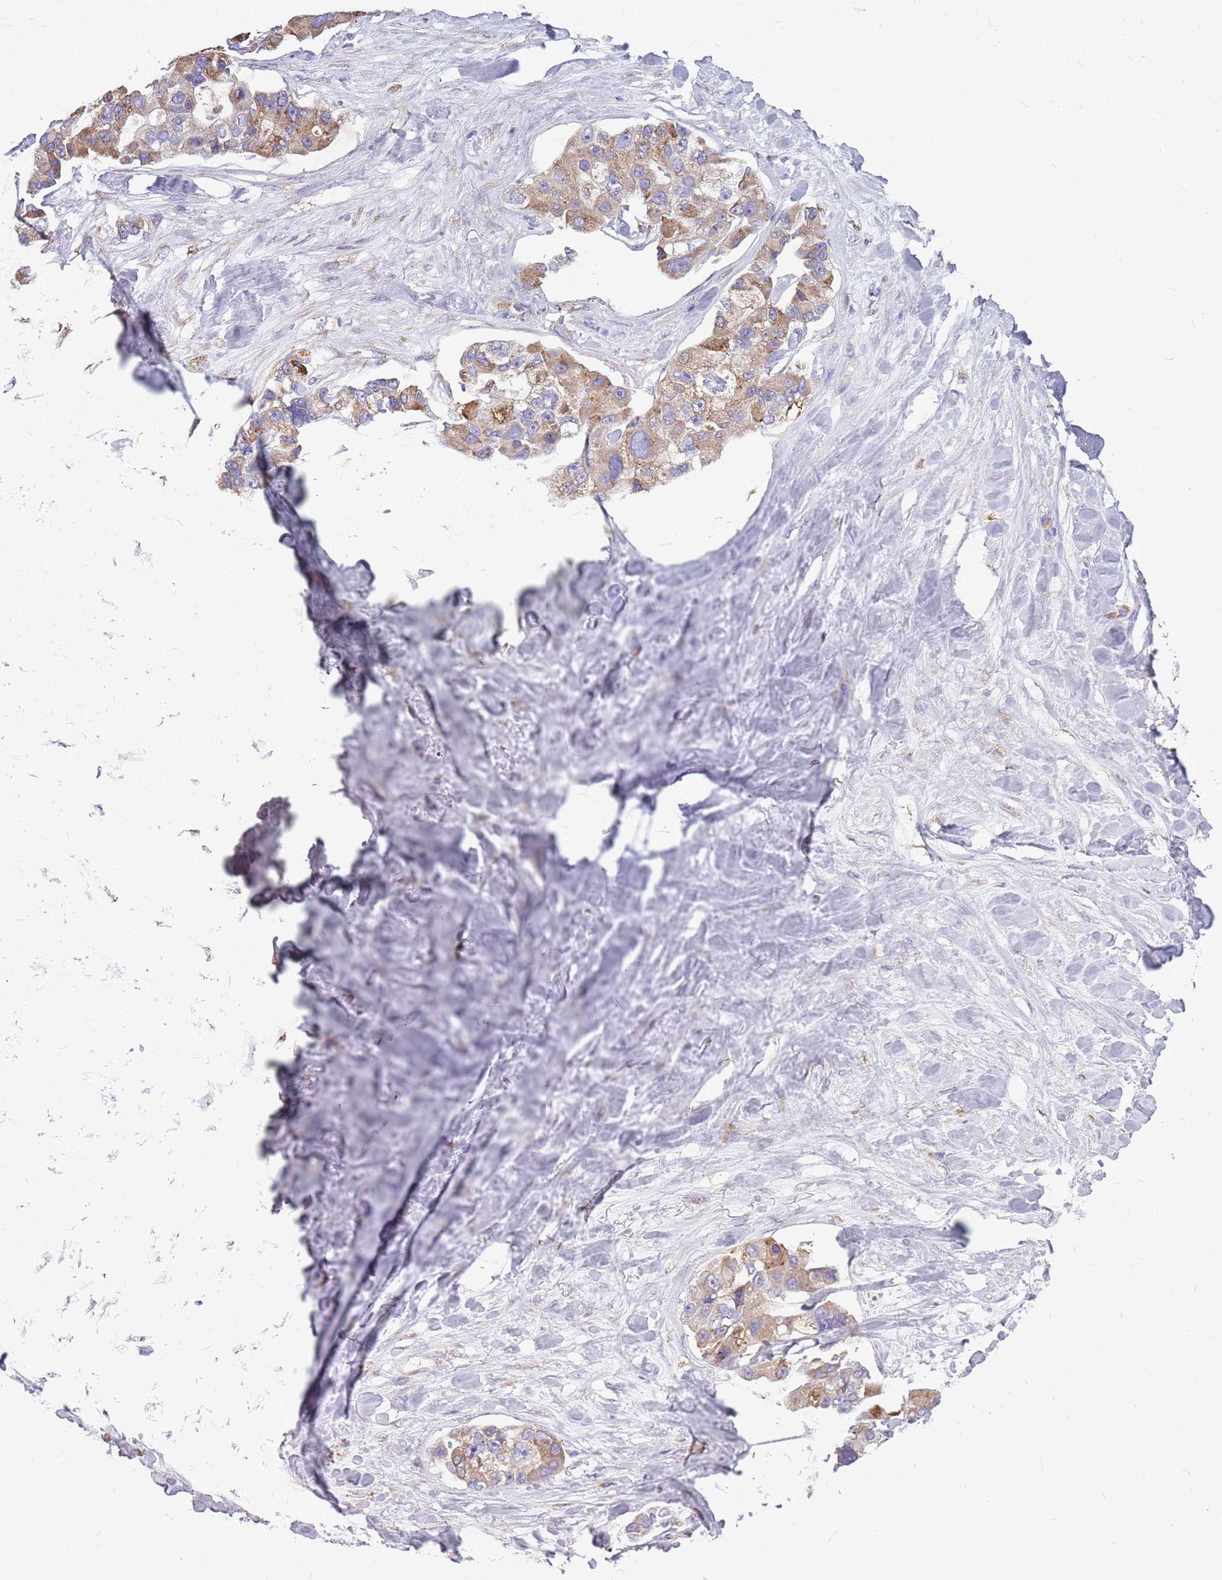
{"staining": {"intensity": "moderate", "quantity": "25%-75%", "location": "cytoplasmic/membranous"}, "tissue": "lung cancer", "cell_type": "Tumor cells", "image_type": "cancer", "snomed": [{"axis": "morphology", "description": "Adenocarcinoma, NOS"}, {"axis": "topography", "description": "Lung"}], "caption": "A histopathology image showing moderate cytoplasmic/membranous positivity in approximately 25%-75% of tumor cells in lung cancer (adenocarcinoma), as visualized by brown immunohistochemical staining.", "gene": "KCTD19", "patient": {"sex": "female", "age": 54}}